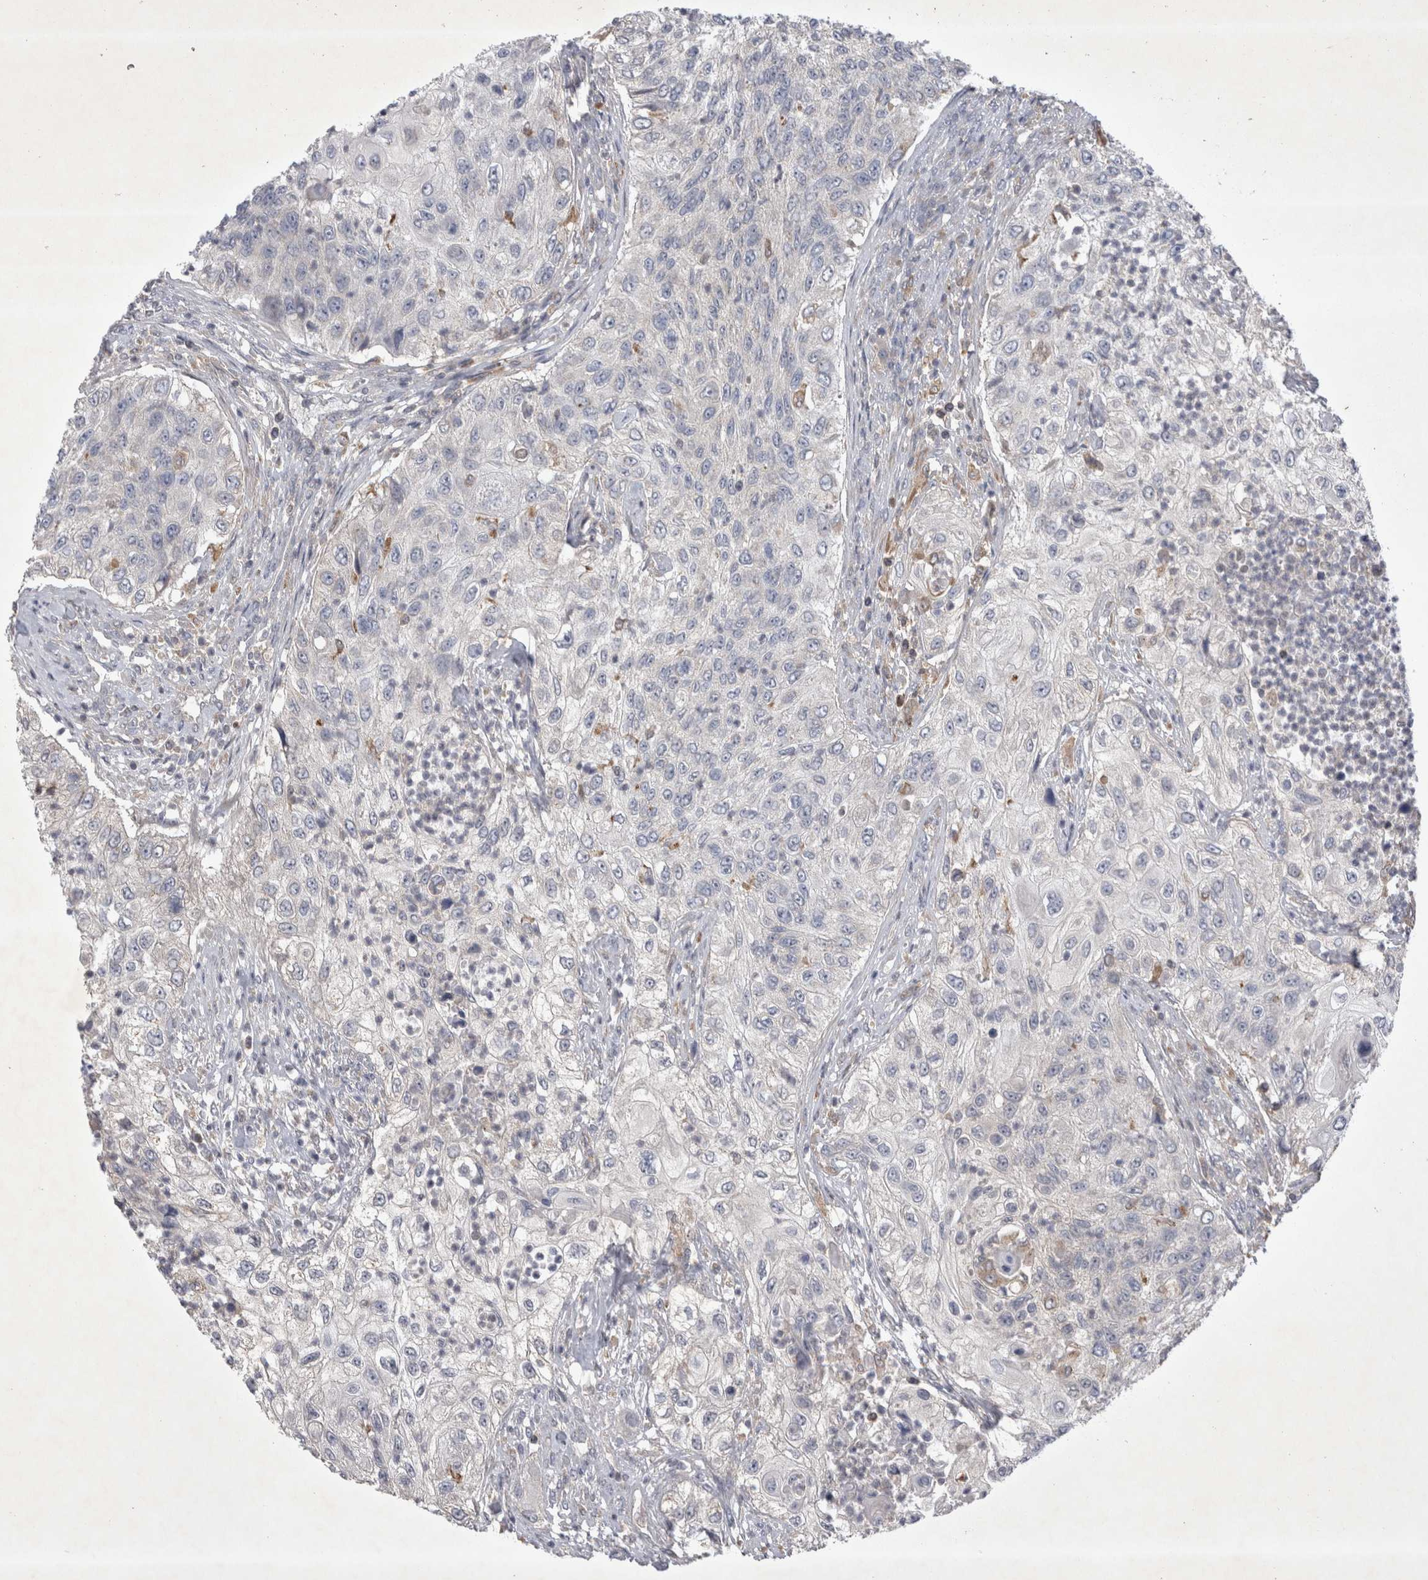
{"staining": {"intensity": "negative", "quantity": "none", "location": "none"}, "tissue": "urothelial cancer", "cell_type": "Tumor cells", "image_type": "cancer", "snomed": [{"axis": "morphology", "description": "Urothelial carcinoma, High grade"}, {"axis": "topography", "description": "Urinary bladder"}], "caption": "Immunohistochemistry (IHC) photomicrograph of neoplastic tissue: human high-grade urothelial carcinoma stained with DAB (3,3'-diaminobenzidine) exhibits no significant protein staining in tumor cells.", "gene": "SRD5A3", "patient": {"sex": "female", "age": 60}}